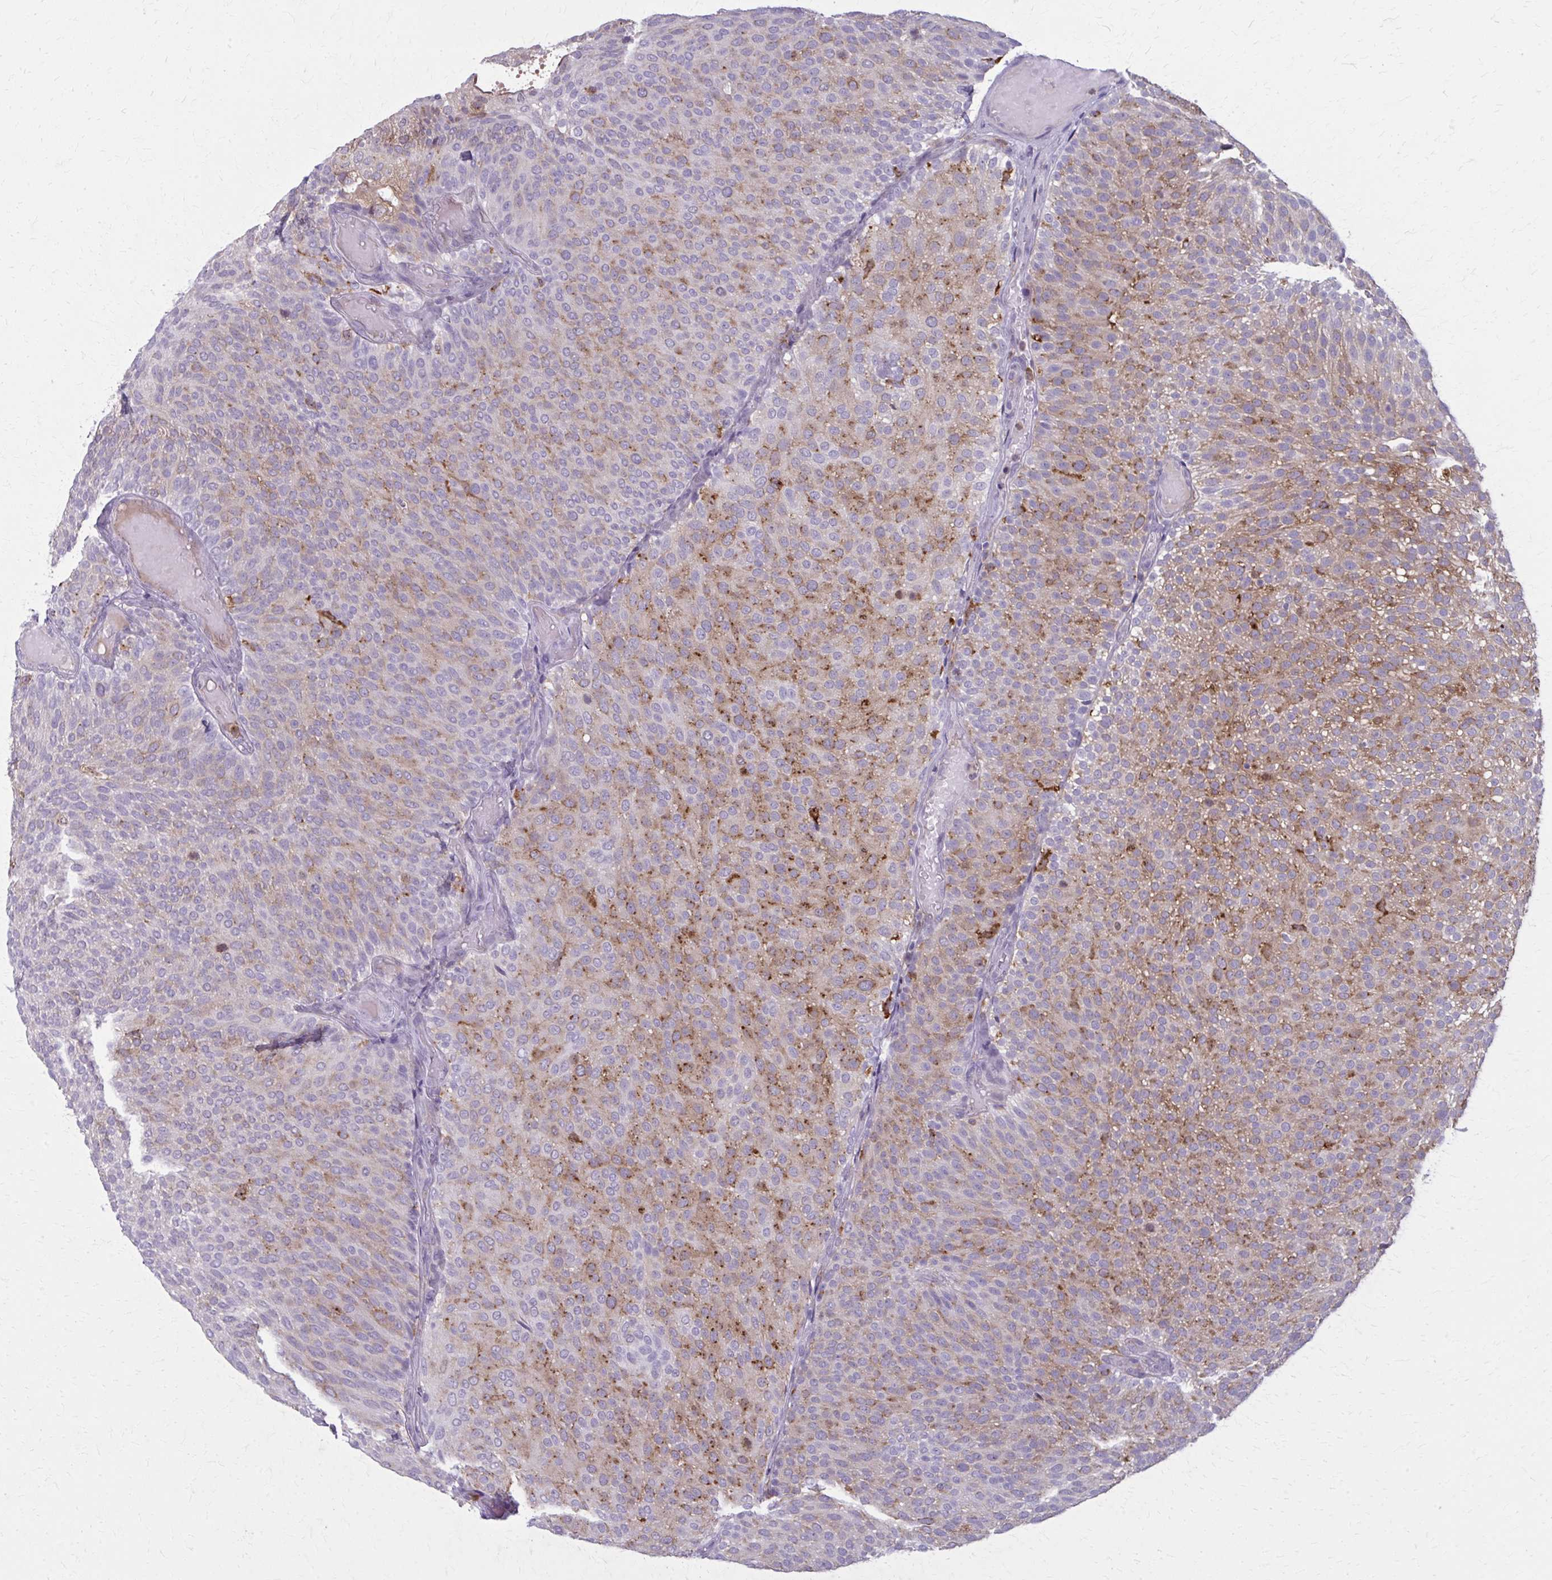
{"staining": {"intensity": "weak", "quantity": "25%-75%", "location": "cytoplasmic/membranous"}, "tissue": "urothelial cancer", "cell_type": "Tumor cells", "image_type": "cancer", "snomed": [{"axis": "morphology", "description": "Urothelial carcinoma, Low grade"}, {"axis": "topography", "description": "Urinary bladder"}], "caption": "The image exhibits staining of urothelial cancer, revealing weak cytoplasmic/membranous protein staining (brown color) within tumor cells.", "gene": "CARD9", "patient": {"sex": "male", "age": 78}}